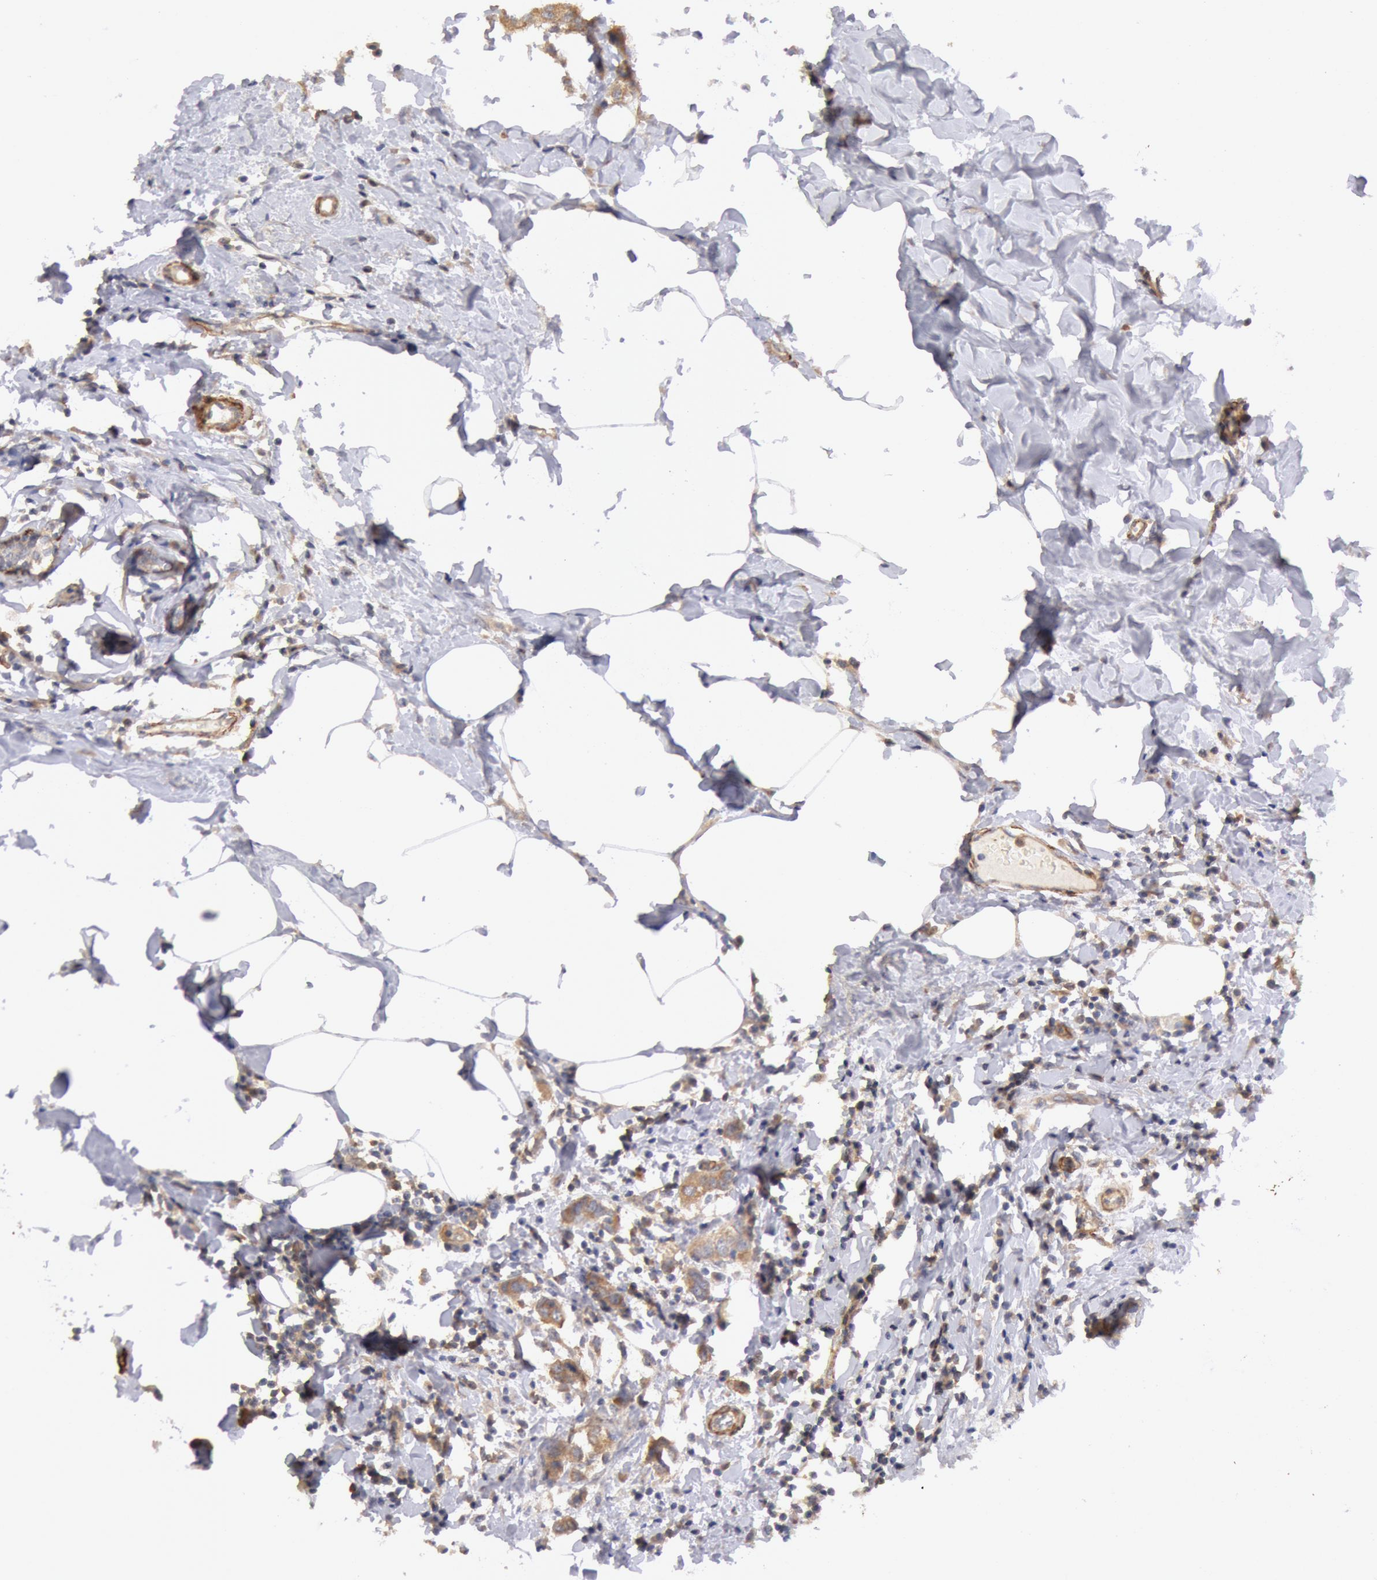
{"staining": {"intensity": "moderate", "quantity": "25%-75%", "location": "cytoplasmic/membranous"}, "tissue": "breast cancer", "cell_type": "Tumor cells", "image_type": "cancer", "snomed": [{"axis": "morphology", "description": "Normal tissue, NOS"}, {"axis": "morphology", "description": "Duct carcinoma"}, {"axis": "topography", "description": "Breast"}], "caption": "IHC histopathology image of neoplastic tissue: breast infiltrating ductal carcinoma stained using IHC exhibits medium levels of moderate protein expression localized specifically in the cytoplasmic/membranous of tumor cells, appearing as a cytoplasmic/membranous brown color.", "gene": "TMED8", "patient": {"sex": "female", "age": 50}}